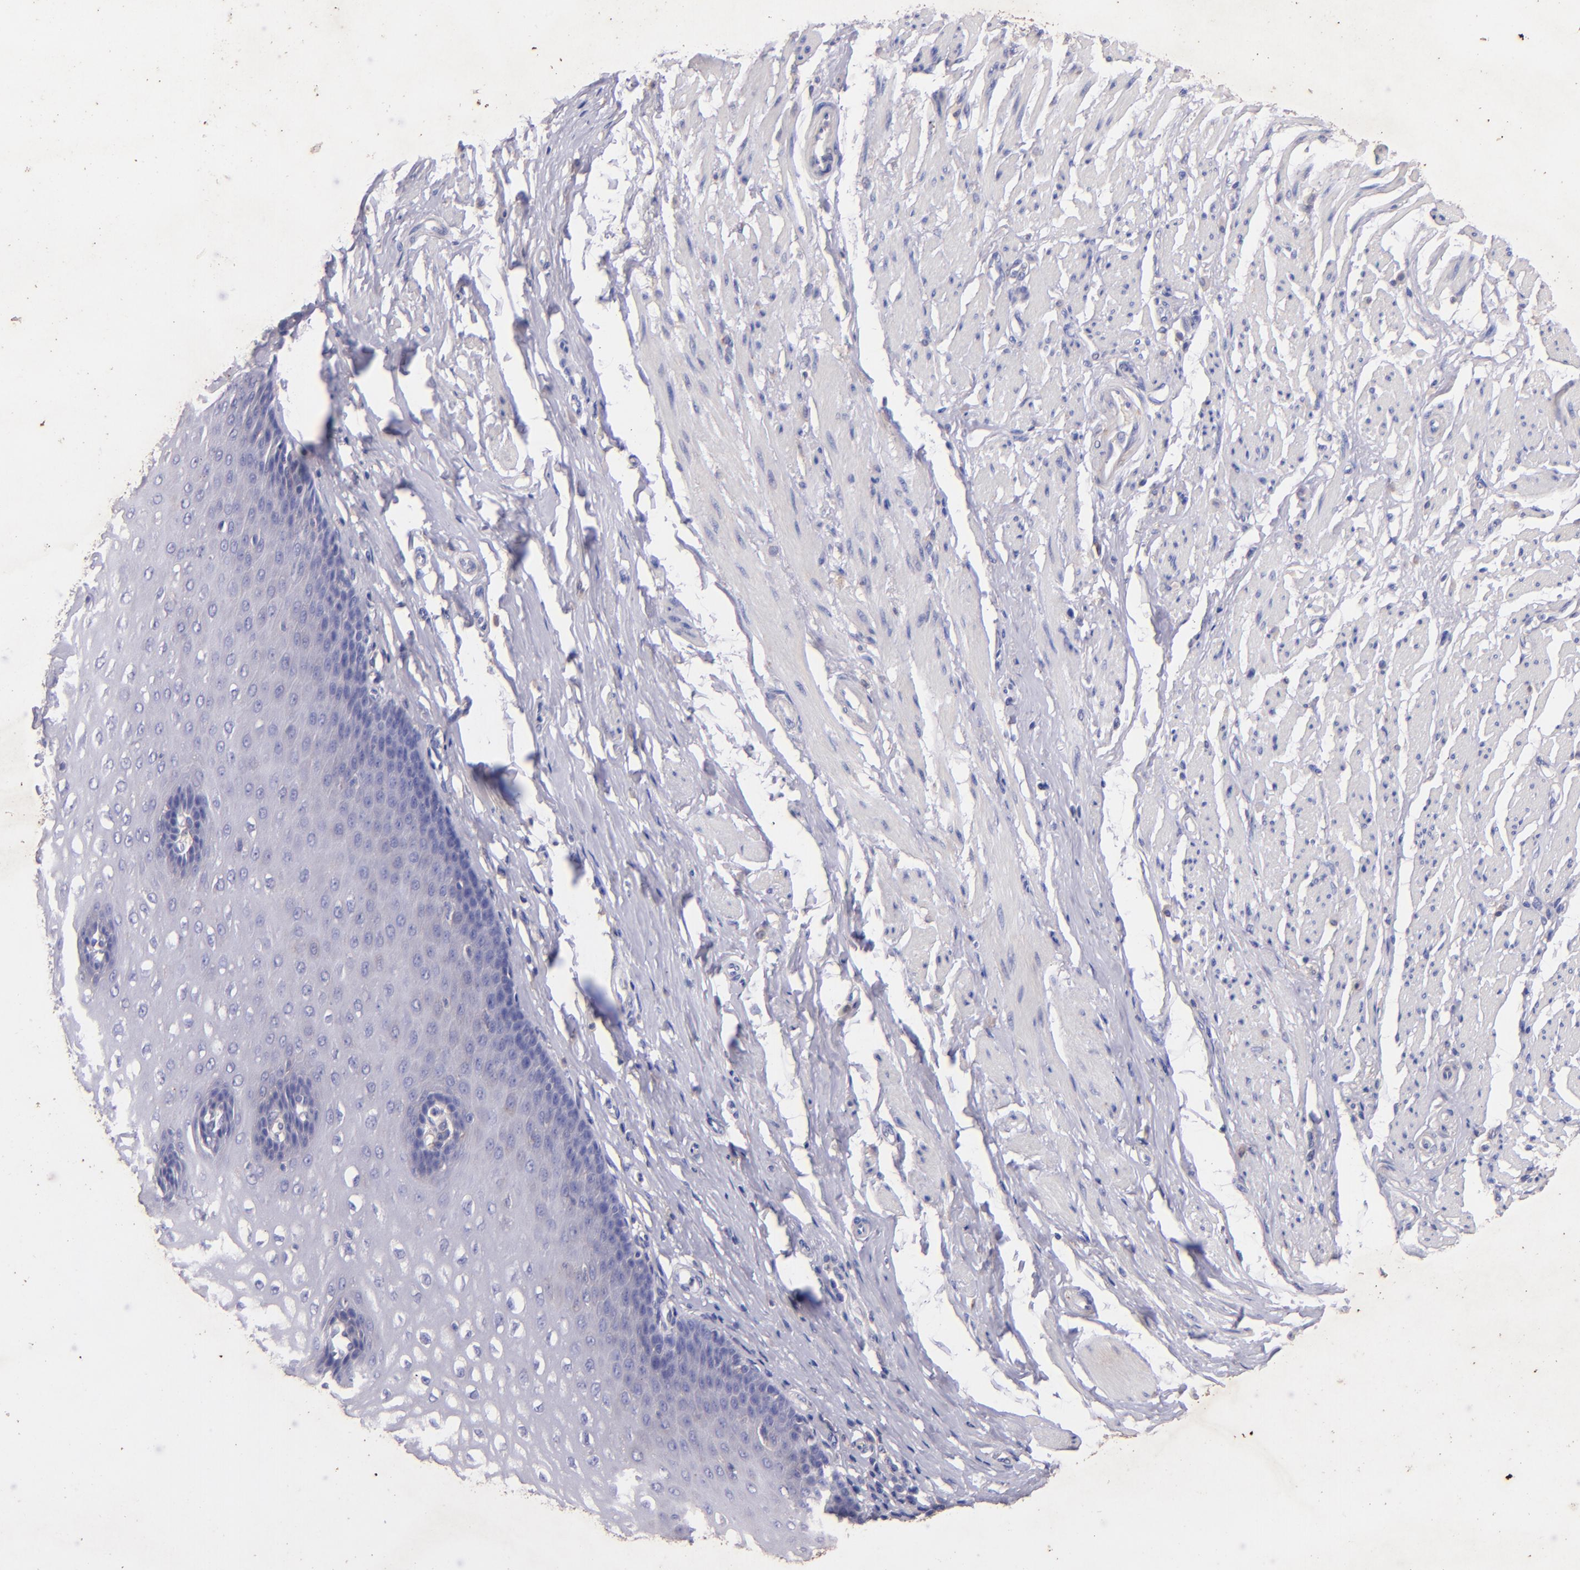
{"staining": {"intensity": "negative", "quantity": "none", "location": "none"}, "tissue": "esophagus", "cell_type": "Squamous epithelial cells", "image_type": "normal", "snomed": [{"axis": "morphology", "description": "Normal tissue, NOS"}, {"axis": "topography", "description": "Esophagus"}], "caption": "DAB immunohistochemical staining of benign human esophagus exhibits no significant expression in squamous epithelial cells.", "gene": "RET", "patient": {"sex": "male", "age": 70}}